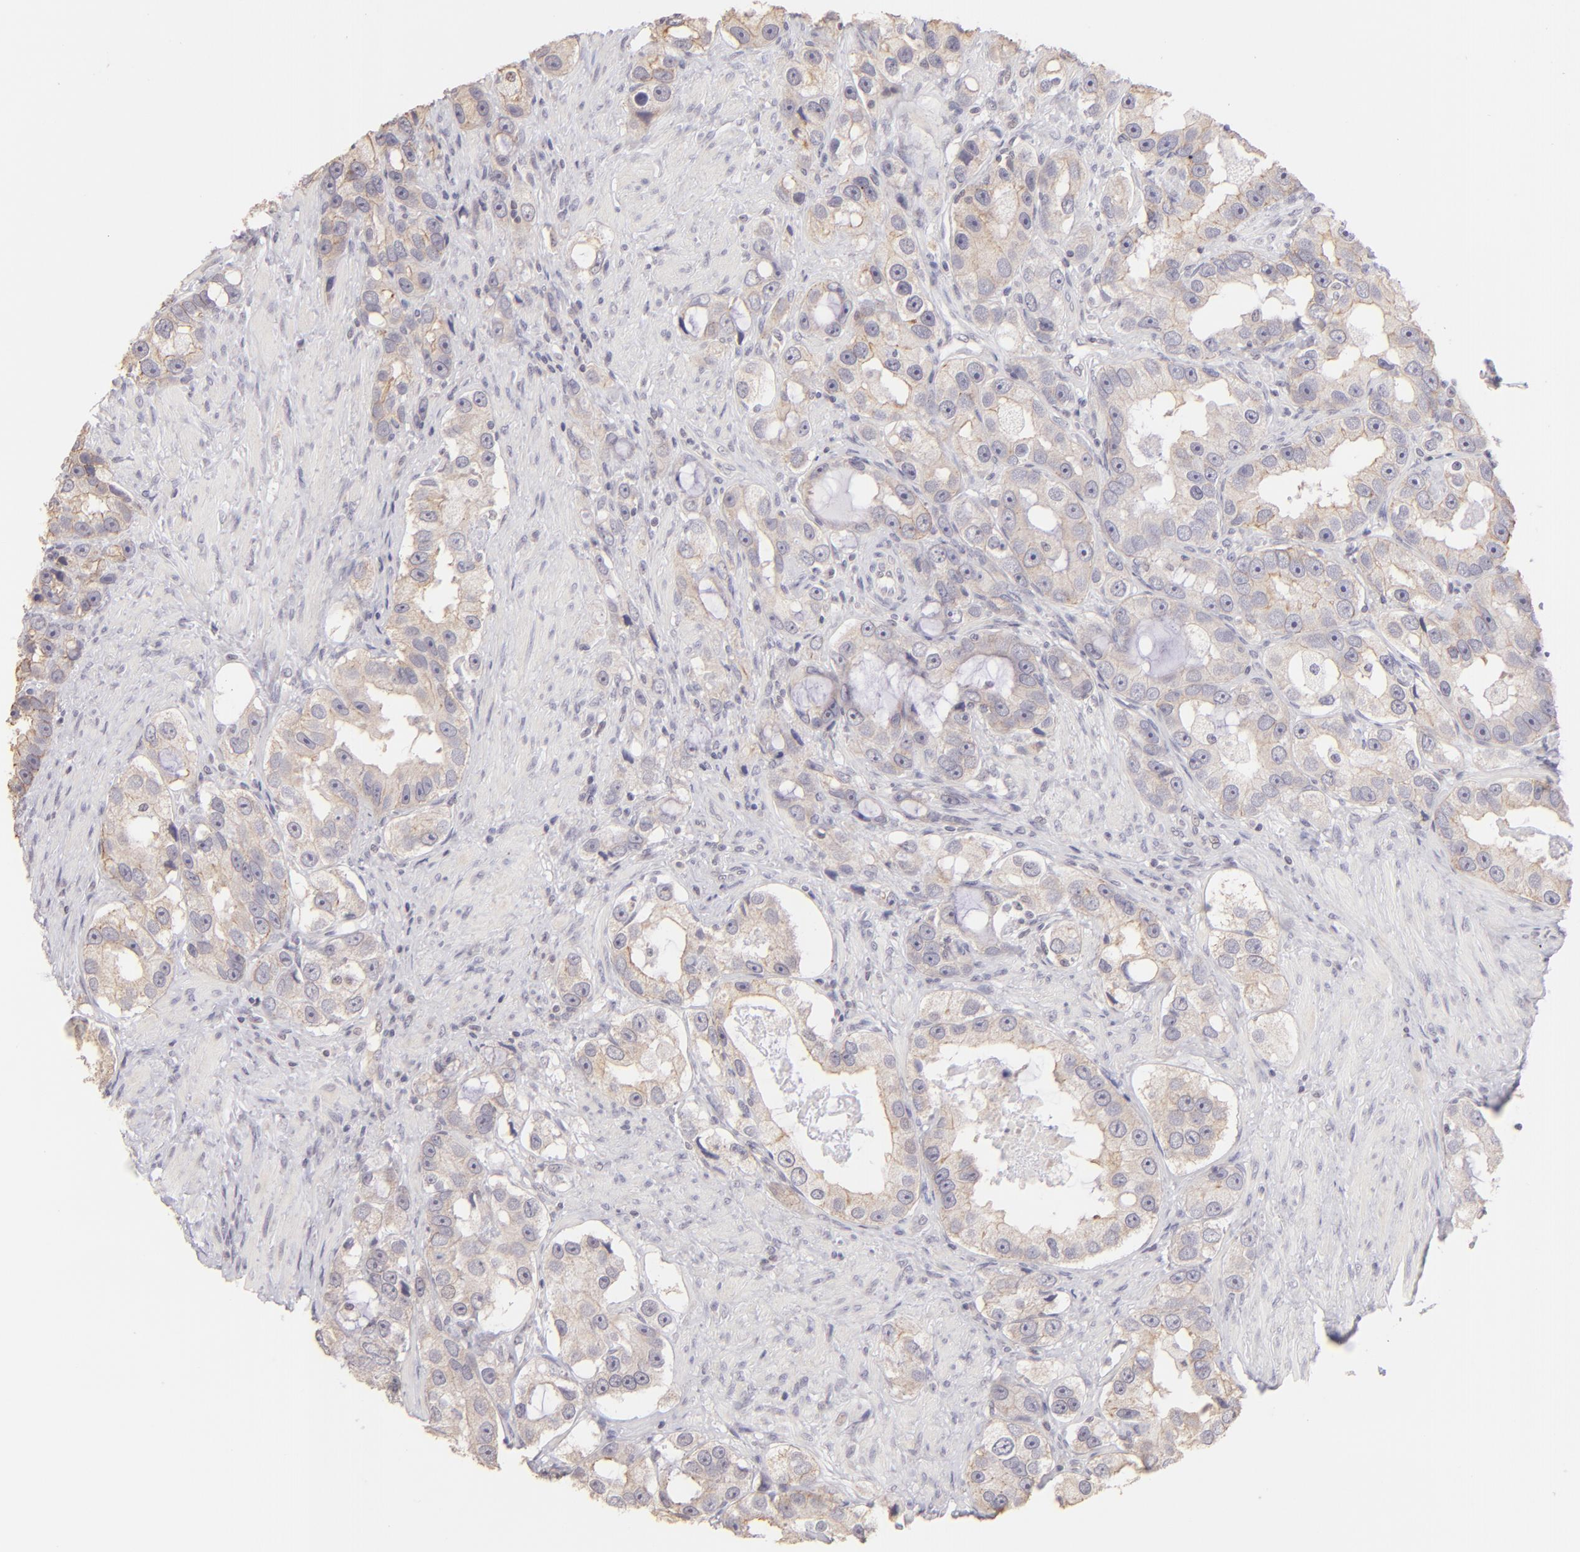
{"staining": {"intensity": "weak", "quantity": "25%-75%", "location": "cytoplasmic/membranous"}, "tissue": "prostate cancer", "cell_type": "Tumor cells", "image_type": "cancer", "snomed": [{"axis": "morphology", "description": "Adenocarcinoma, High grade"}, {"axis": "topography", "description": "Prostate"}], "caption": "The micrograph displays staining of prostate cancer (high-grade adenocarcinoma), revealing weak cytoplasmic/membranous protein expression (brown color) within tumor cells.", "gene": "MAGEA1", "patient": {"sex": "male", "age": 63}}